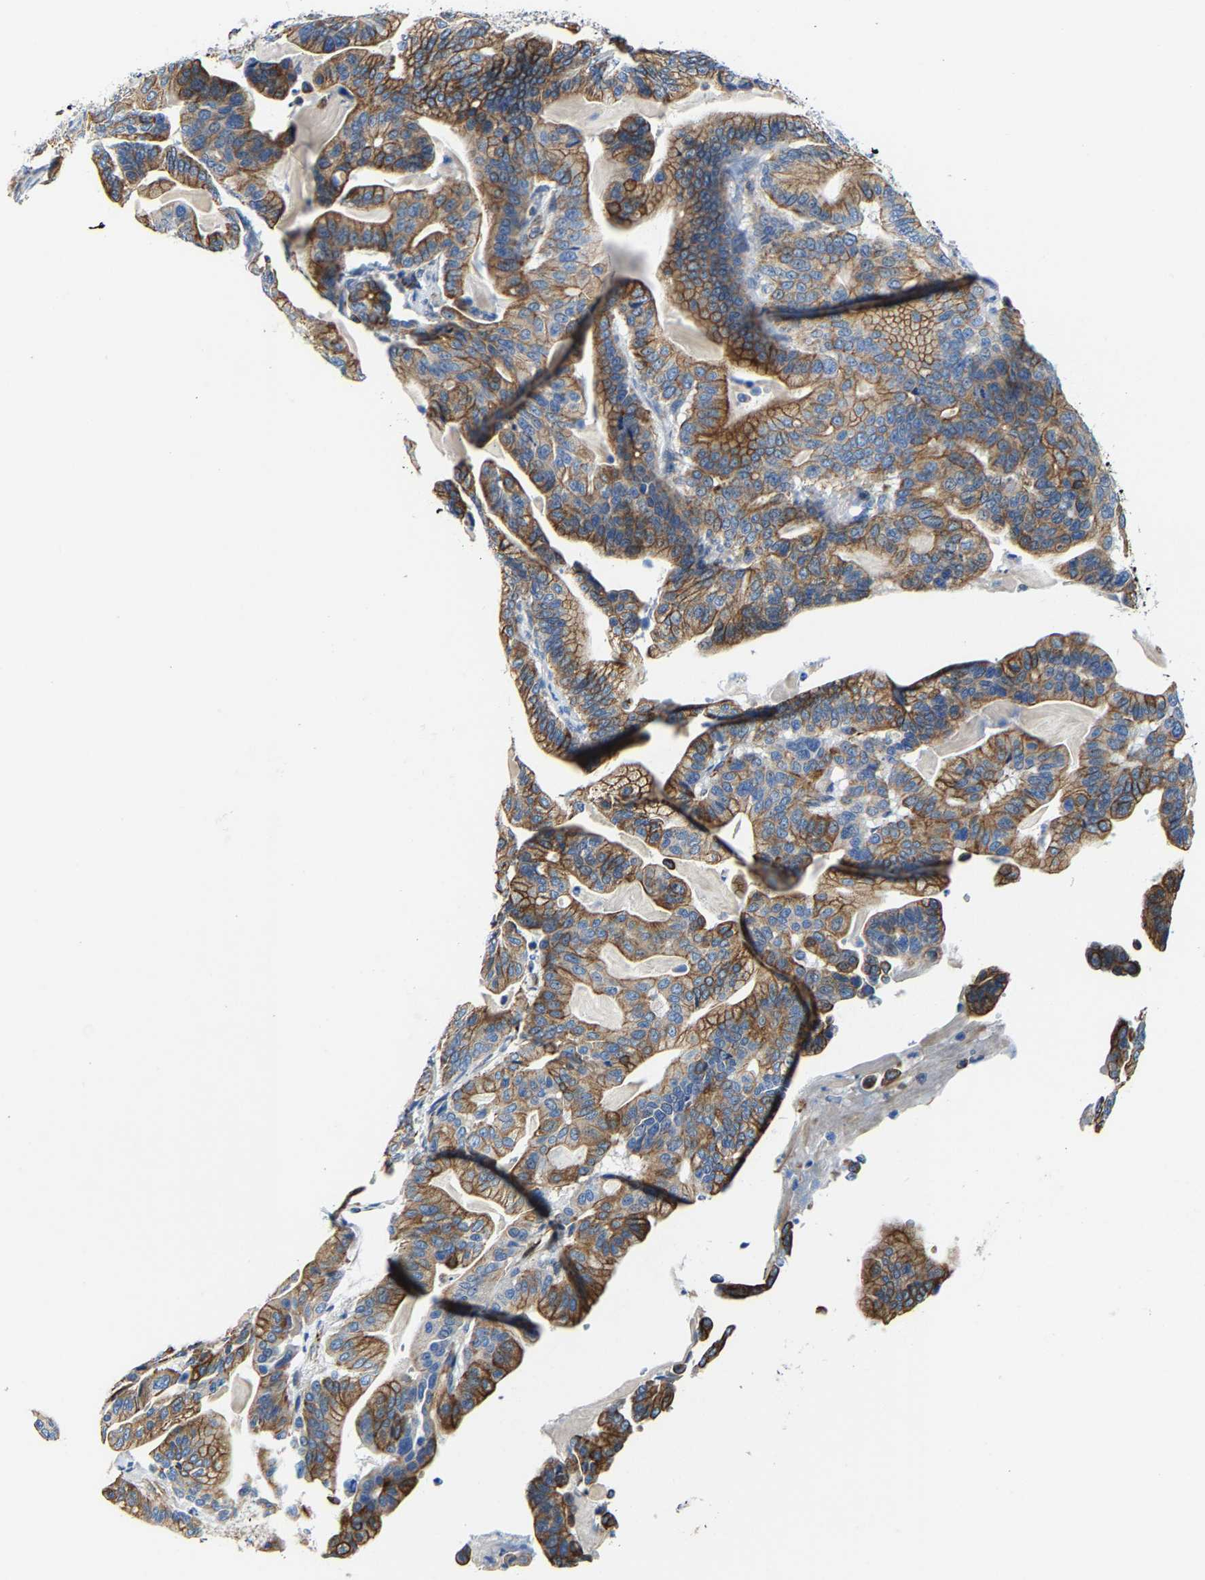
{"staining": {"intensity": "moderate", "quantity": ">75%", "location": "cytoplasmic/membranous"}, "tissue": "pancreatic cancer", "cell_type": "Tumor cells", "image_type": "cancer", "snomed": [{"axis": "morphology", "description": "Adenocarcinoma, NOS"}, {"axis": "topography", "description": "Pancreas"}], "caption": "Protein analysis of pancreatic cancer tissue exhibits moderate cytoplasmic/membranous positivity in about >75% of tumor cells.", "gene": "MMEL1", "patient": {"sex": "male", "age": 63}}